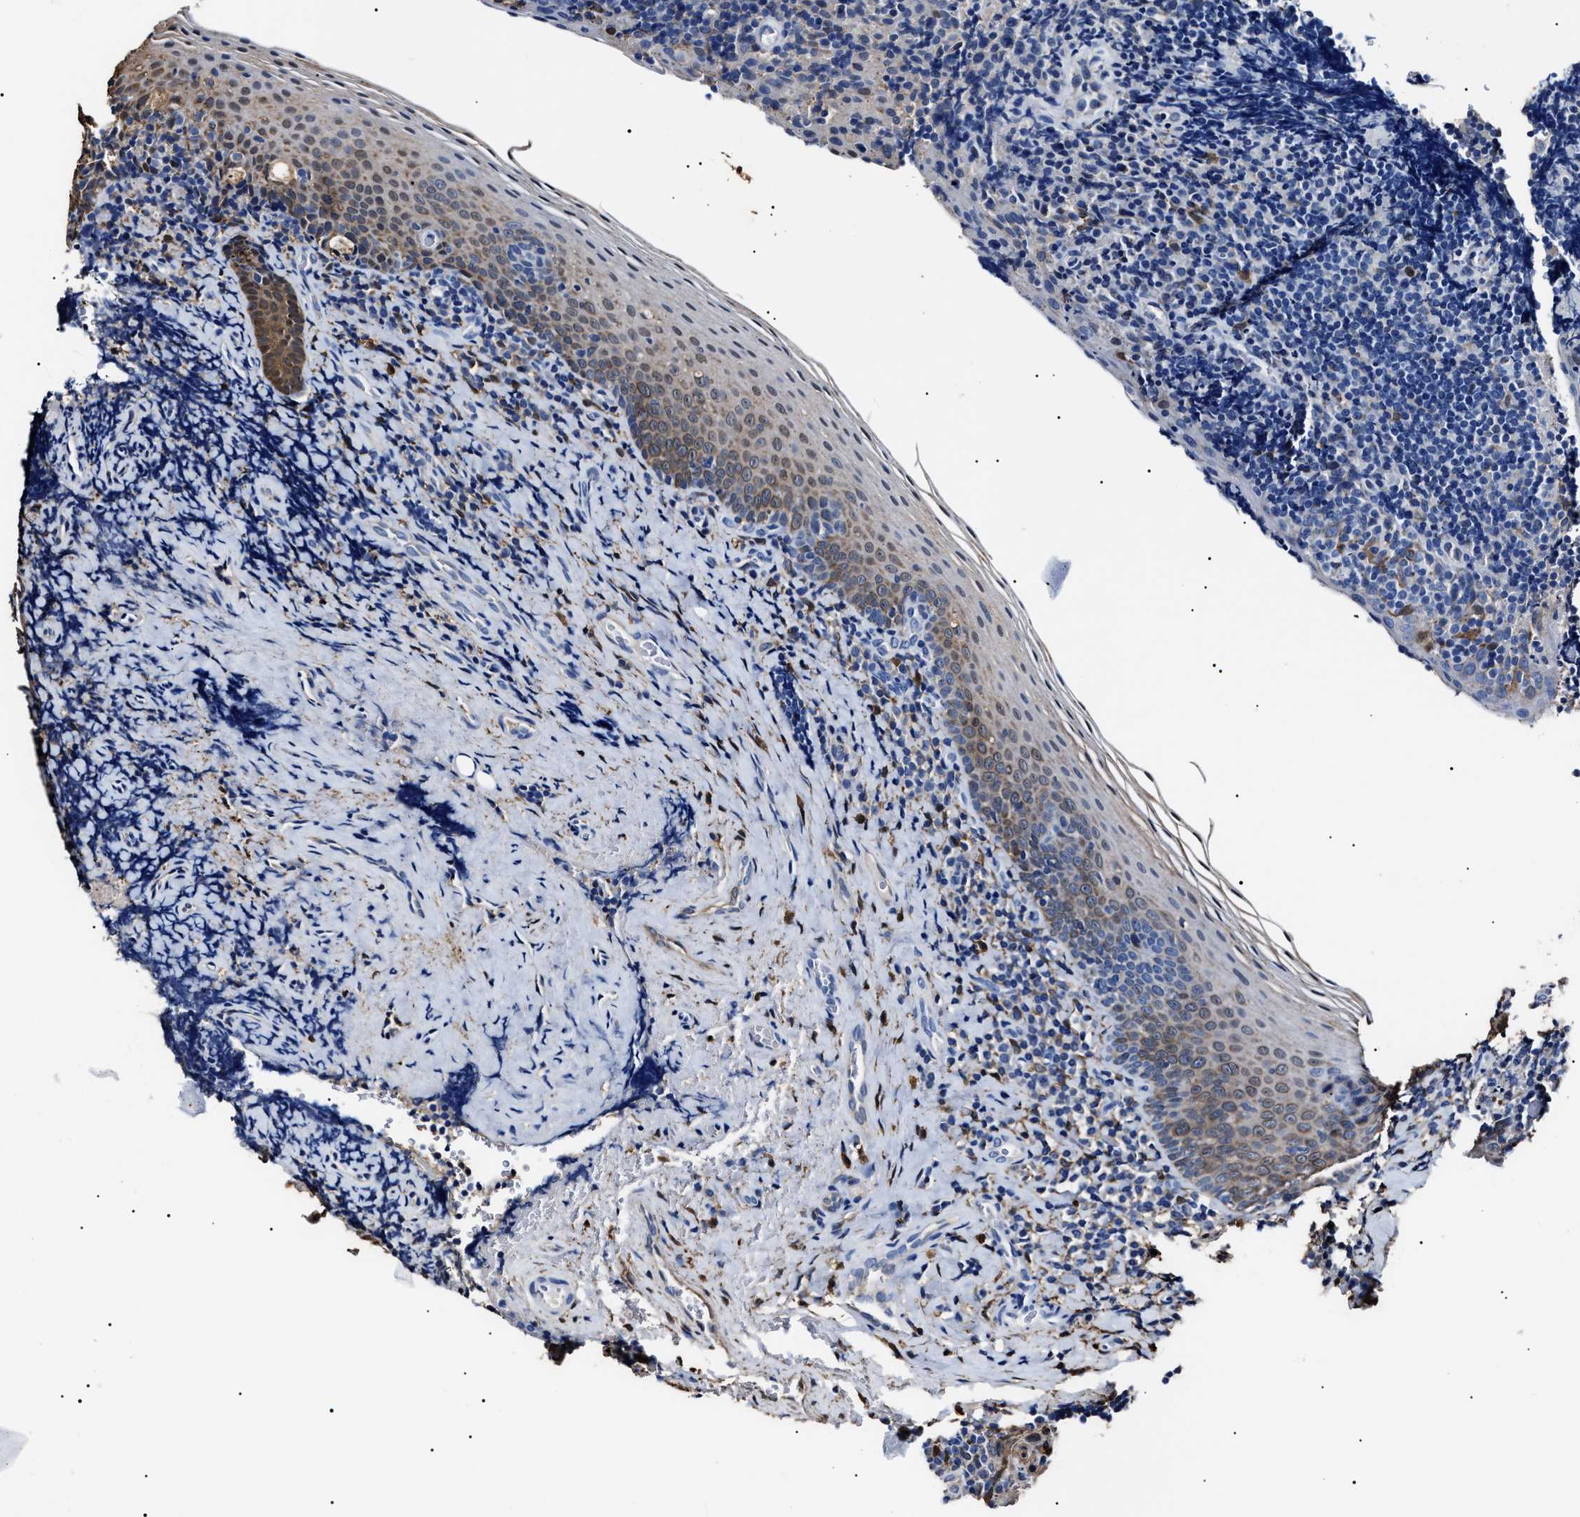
{"staining": {"intensity": "moderate", "quantity": "<25%", "location": "cytoplasmic/membranous"}, "tissue": "tonsil", "cell_type": "Germinal center cells", "image_type": "normal", "snomed": [{"axis": "morphology", "description": "Normal tissue, NOS"}, {"axis": "morphology", "description": "Inflammation, NOS"}, {"axis": "topography", "description": "Tonsil"}], "caption": "Protein staining of normal tonsil exhibits moderate cytoplasmic/membranous staining in about <25% of germinal center cells.", "gene": "ALDH1A1", "patient": {"sex": "female", "age": 31}}